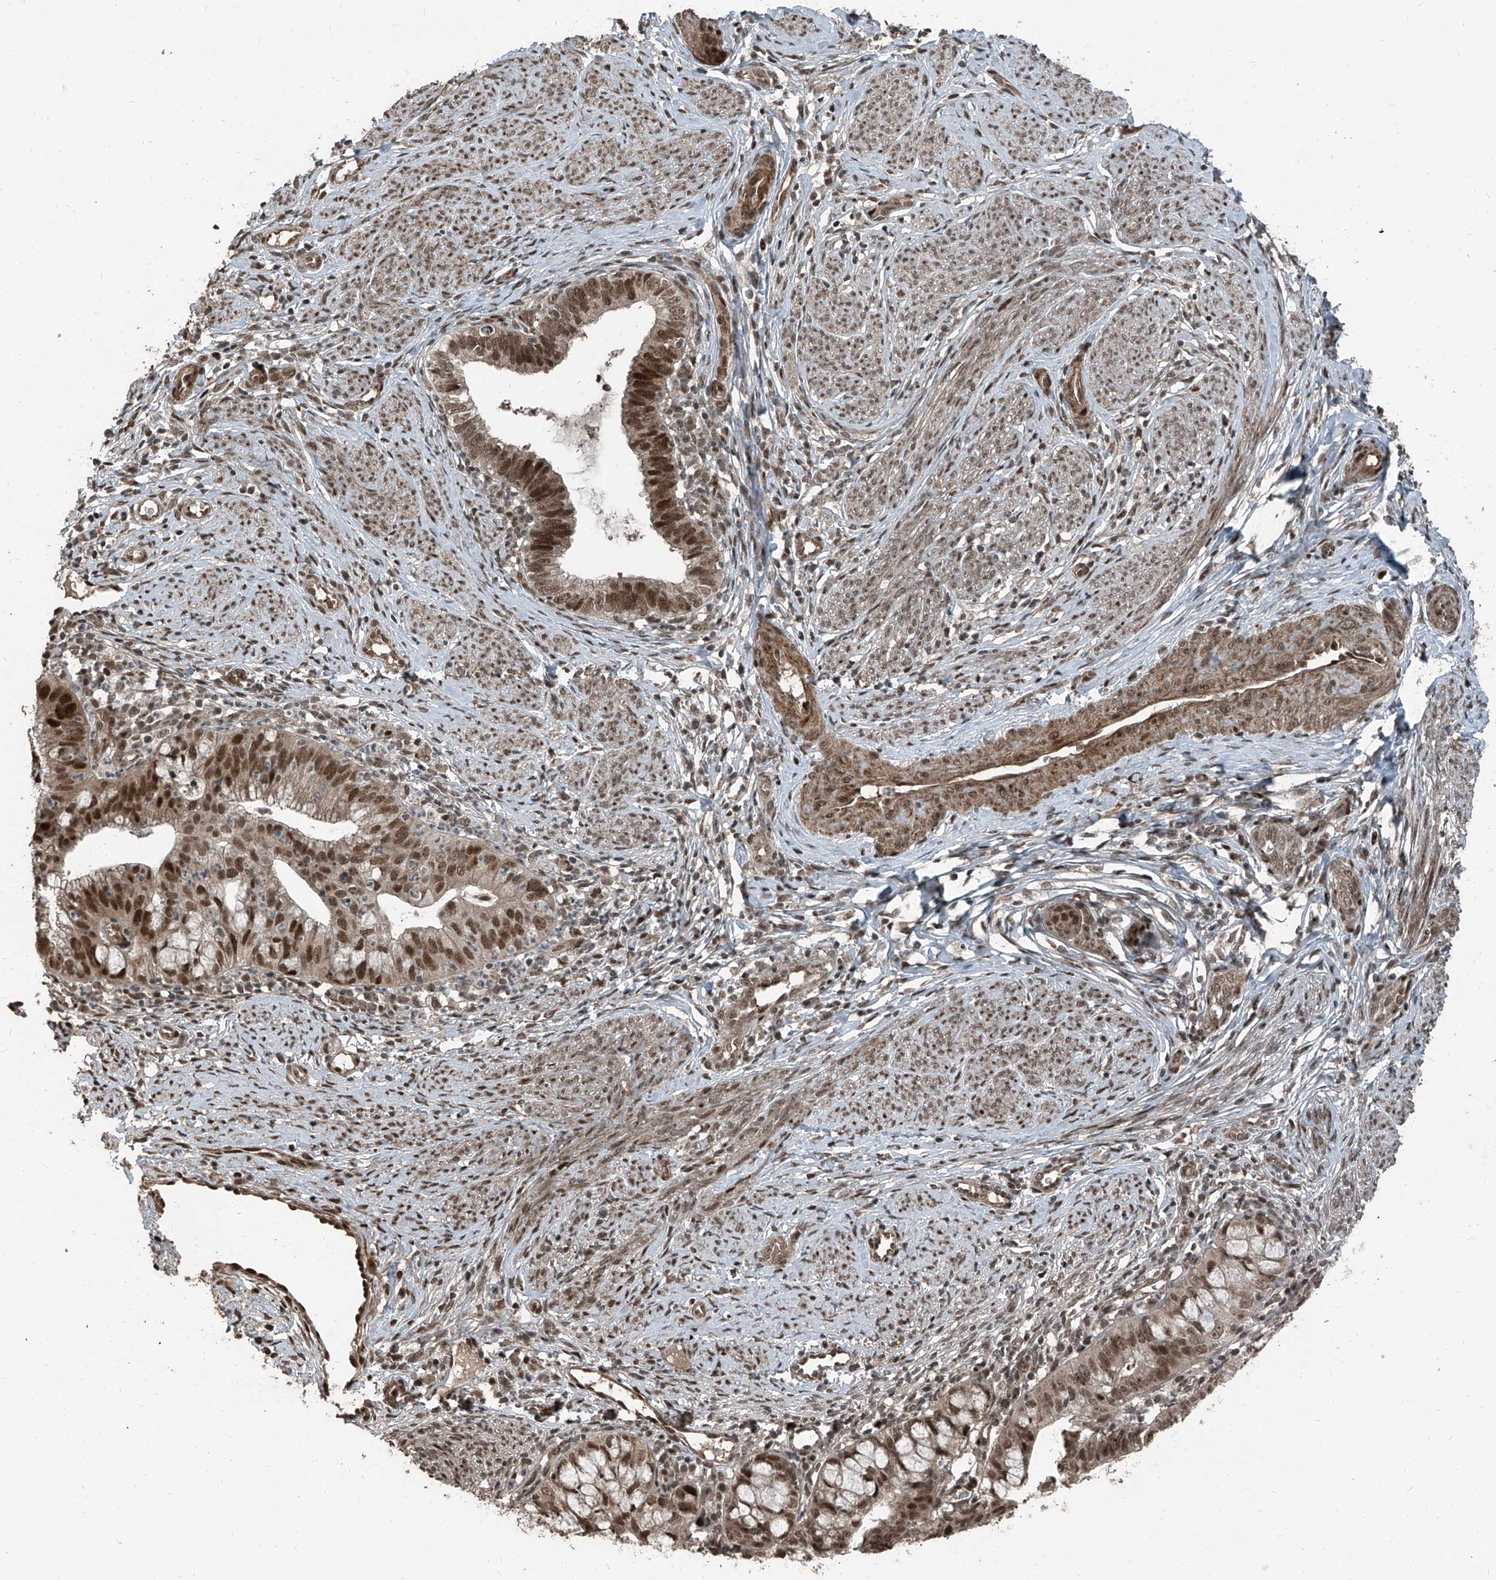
{"staining": {"intensity": "moderate", "quantity": ">75%", "location": "cytoplasmic/membranous,nuclear"}, "tissue": "cervical cancer", "cell_type": "Tumor cells", "image_type": "cancer", "snomed": [{"axis": "morphology", "description": "Adenocarcinoma, NOS"}, {"axis": "topography", "description": "Cervix"}], "caption": "This histopathology image shows immunohistochemistry staining of cervical cancer (adenocarcinoma), with medium moderate cytoplasmic/membranous and nuclear expression in approximately >75% of tumor cells.", "gene": "ZNF570", "patient": {"sex": "female", "age": 36}}